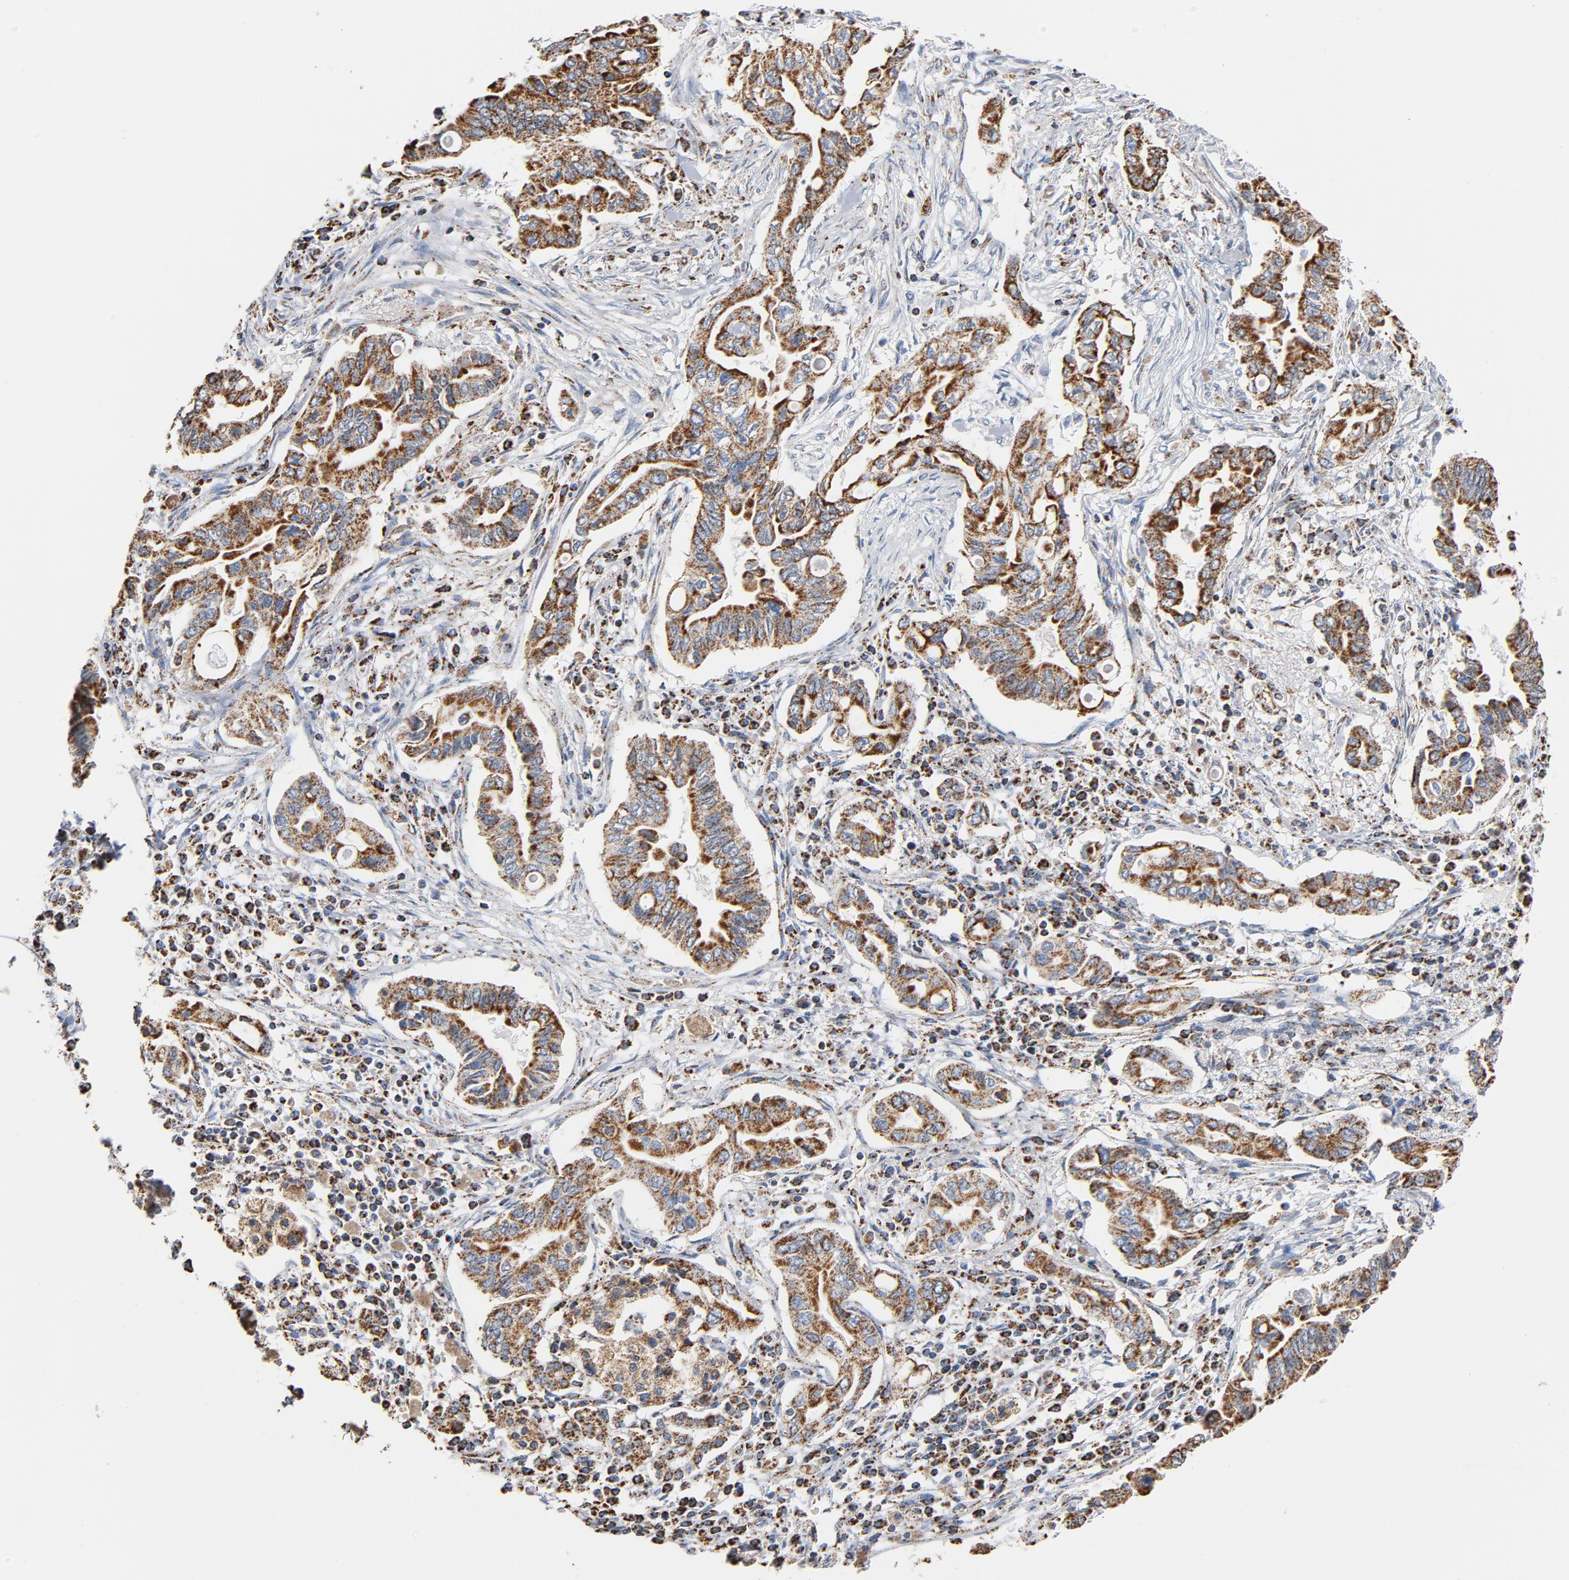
{"staining": {"intensity": "strong", "quantity": ">75%", "location": "cytoplasmic/membranous"}, "tissue": "pancreatic cancer", "cell_type": "Tumor cells", "image_type": "cancer", "snomed": [{"axis": "morphology", "description": "Adenocarcinoma, NOS"}, {"axis": "topography", "description": "Pancreas"}], "caption": "Brown immunohistochemical staining in human pancreatic cancer (adenocarcinoma) shows strong cytoplasmic/membranous positivity in about >75% of tumor cells.", "gene": "NDUFS4", "patient": {"sex": "female", "age": 57}}